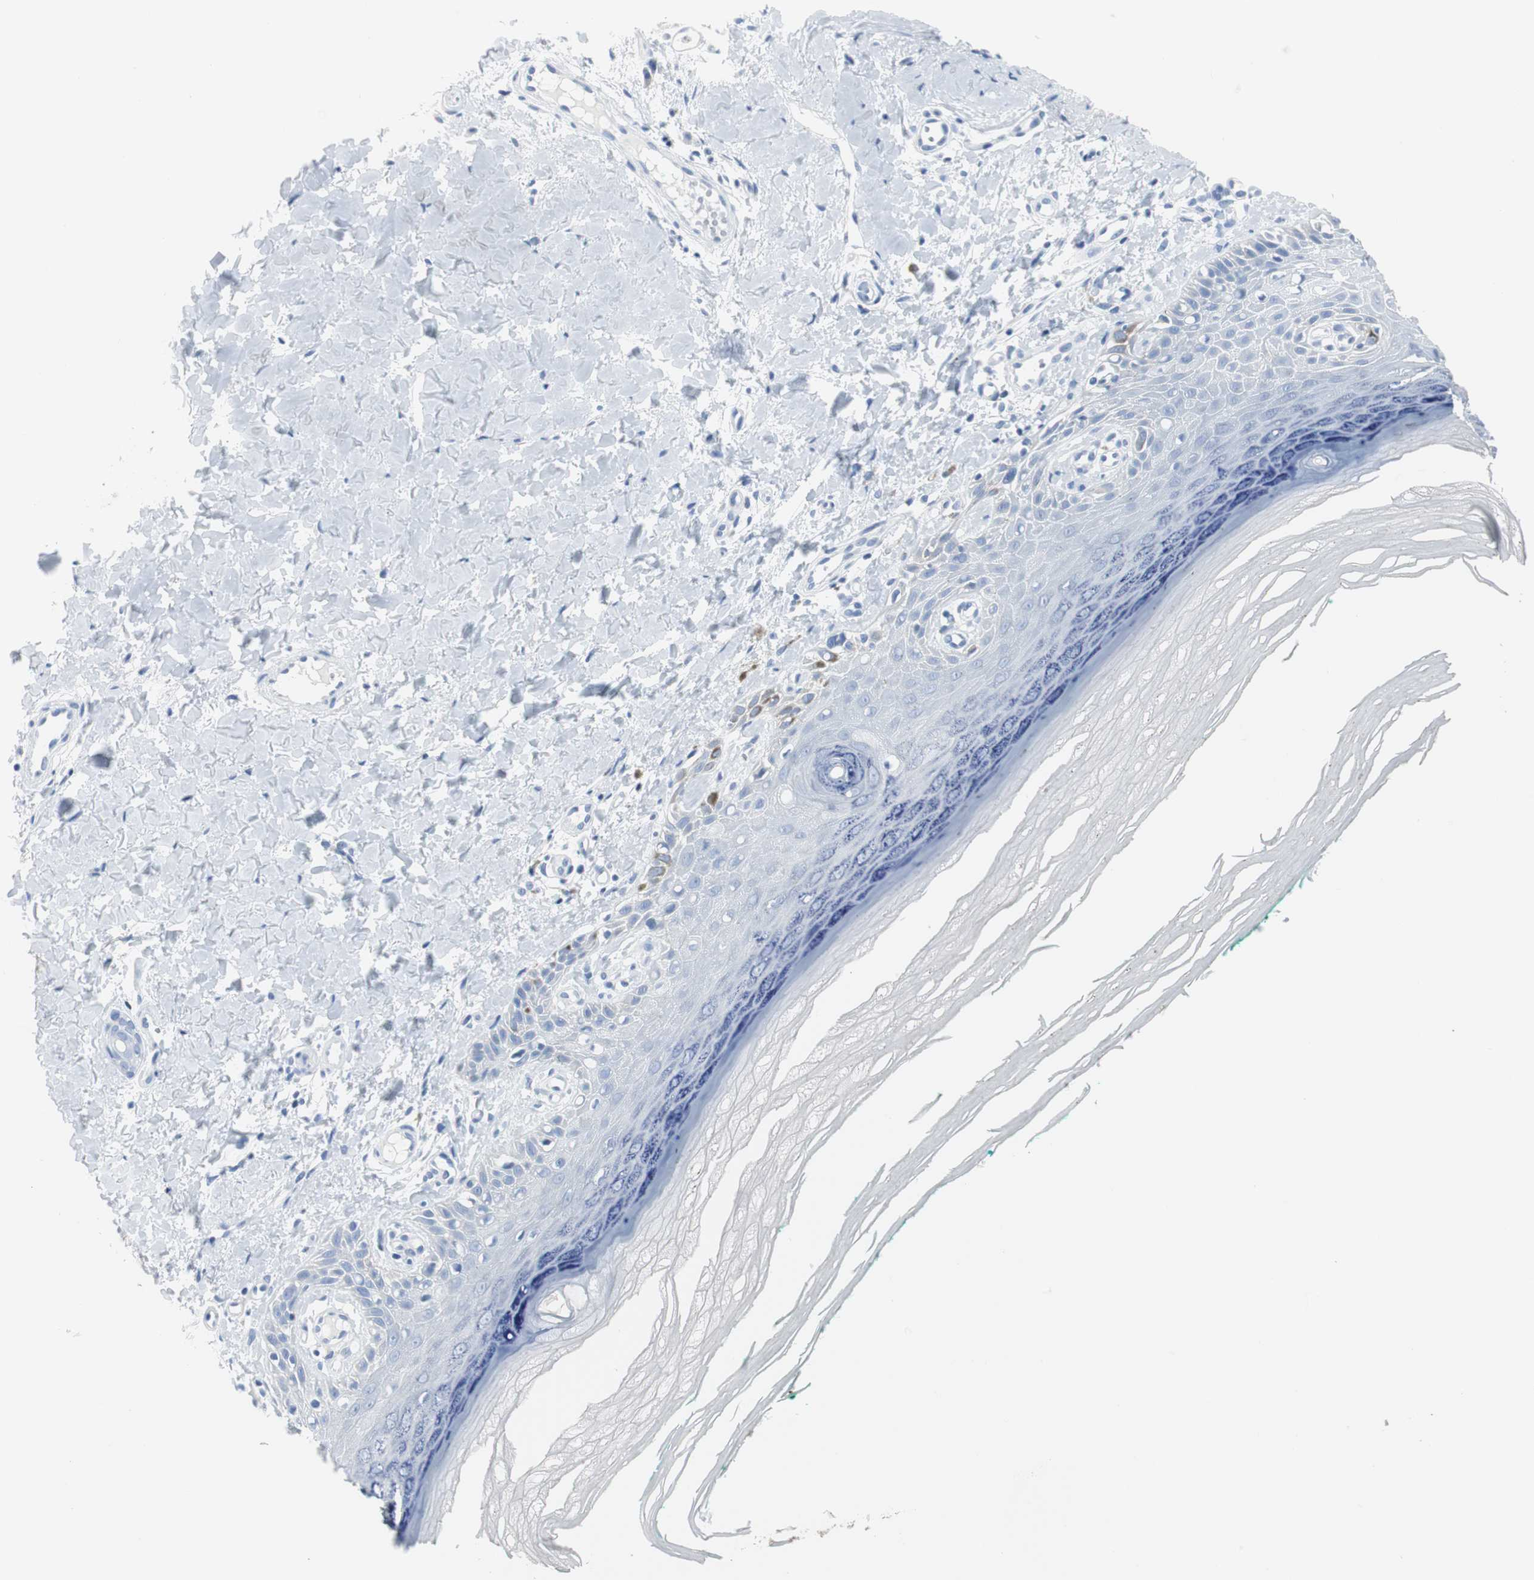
{"staining": {"intensity": "negative", "quantity": "none", "location": "none"}, "tissue": "skin", "cell_type": "Fibroblasts", "image_type": "normal", "snomed": [{"axis": "morphology", "description": "Normal tissue, NOS"}, {"axis": "topography", "description": "Skin"}], "caption": "A photomicrograph of skin stained for a protein displays no brown staining in fibroblasts. The staining was performed using DAB to visualize the protein expression in brown, while the nuclei were stained in blue with hematoxylin (Magnification: 20x).", "gene": "GAP43", "patient": {"sex": "male", "age": 26}}